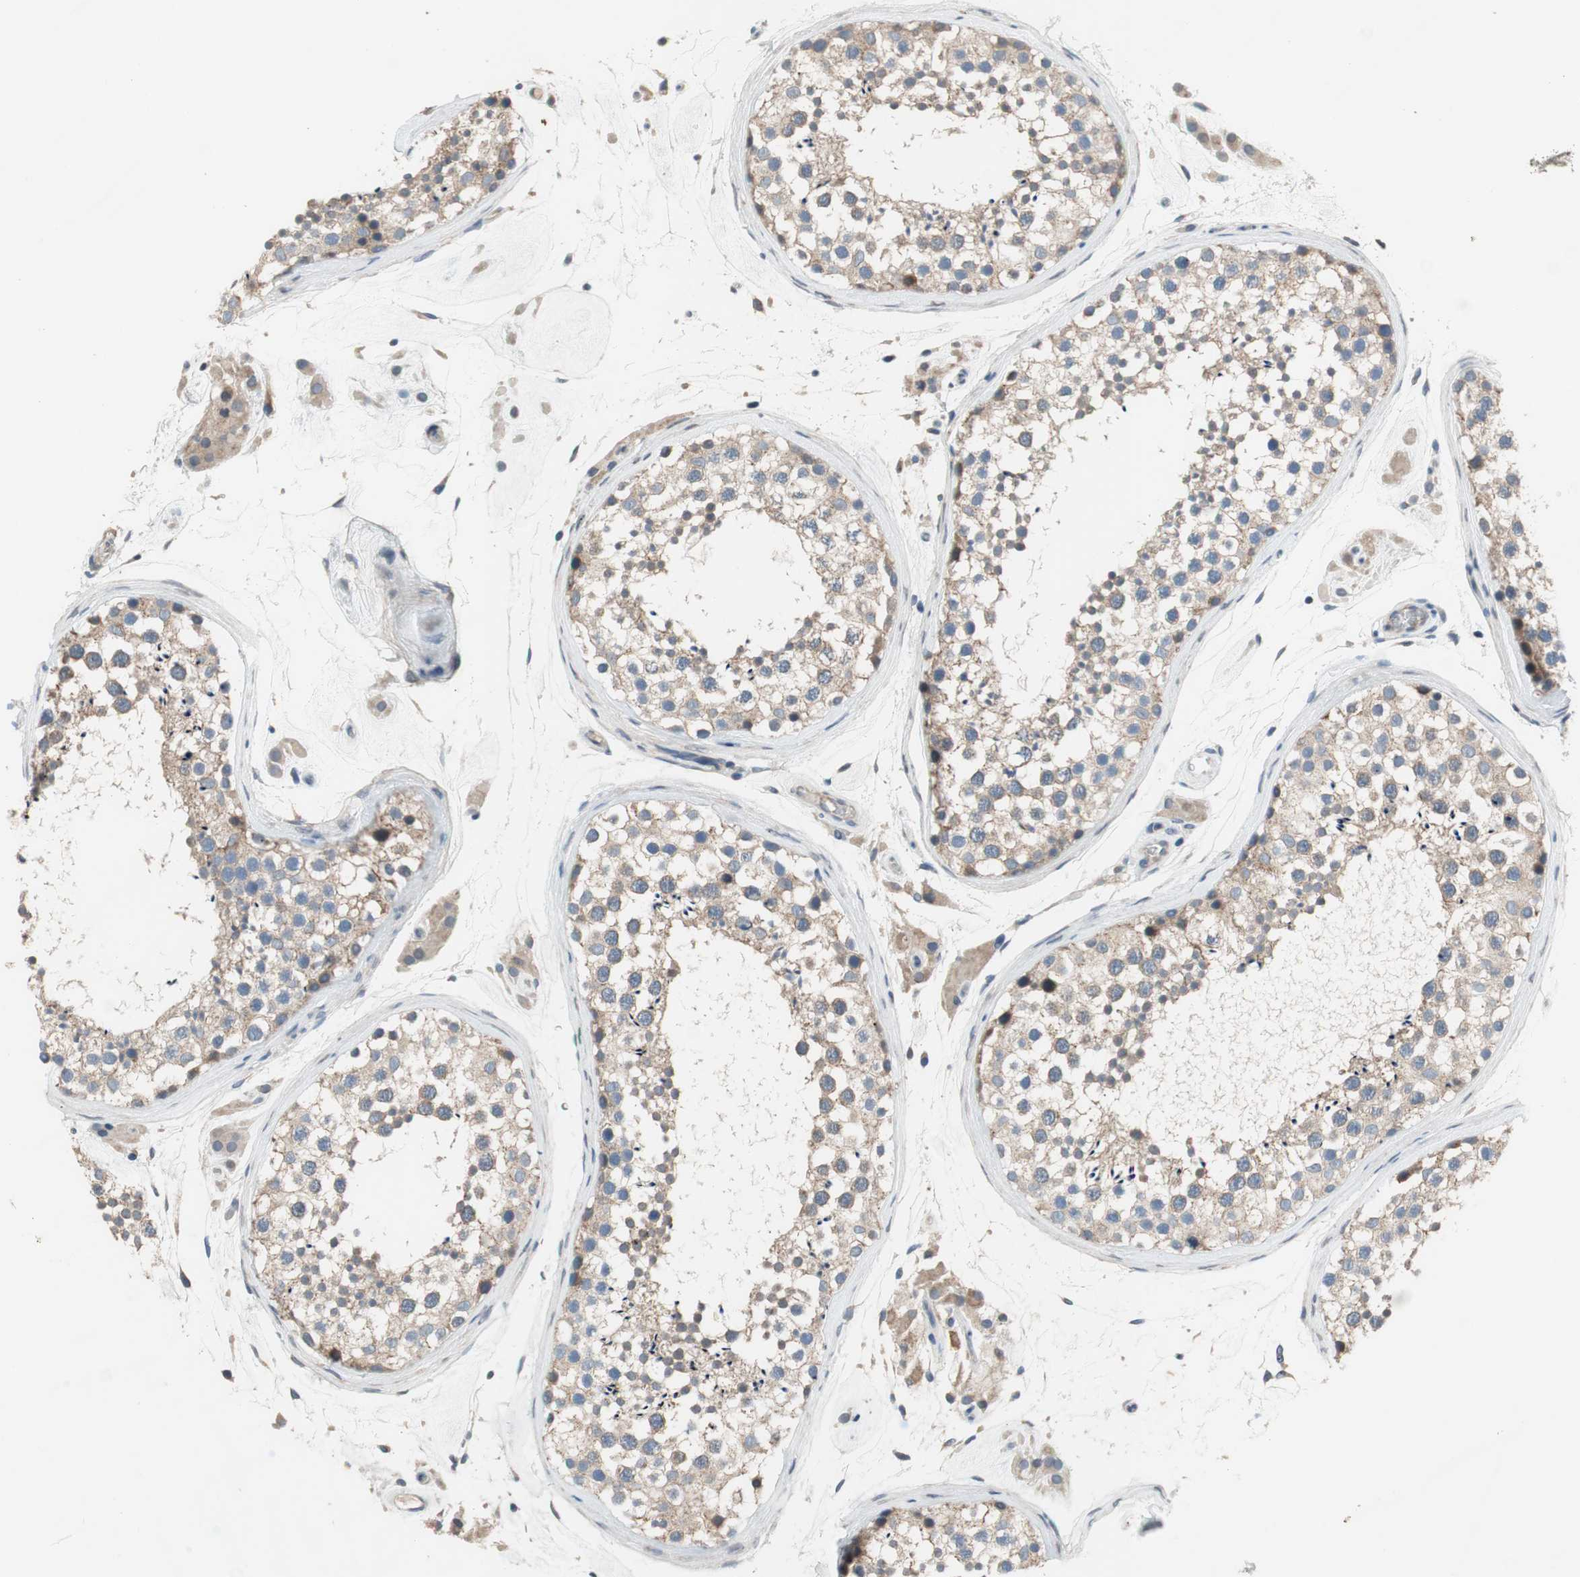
{"staining": {"intensity": "weak", "quantity": ">75%", "location": "cytoplasmic/membranous"}, "tissue": "testis", "cell_type": "Cells in seminiferous ducts", "image_type": "normal", "snomed": [{"axis": "morphology", "description": "Normal tissue, NOS"}, {"axis": "topography", "description": "Testis"}], "caption": "The histopathology image shows immunohistochemical staining of unremarkable testis. There is weak cytoplasmic/membranous staining is identified in approximately >75% of cells in seminiferous ducts.", "gene": "TACR3", "patient": {"sex": "male", "age": 46}}